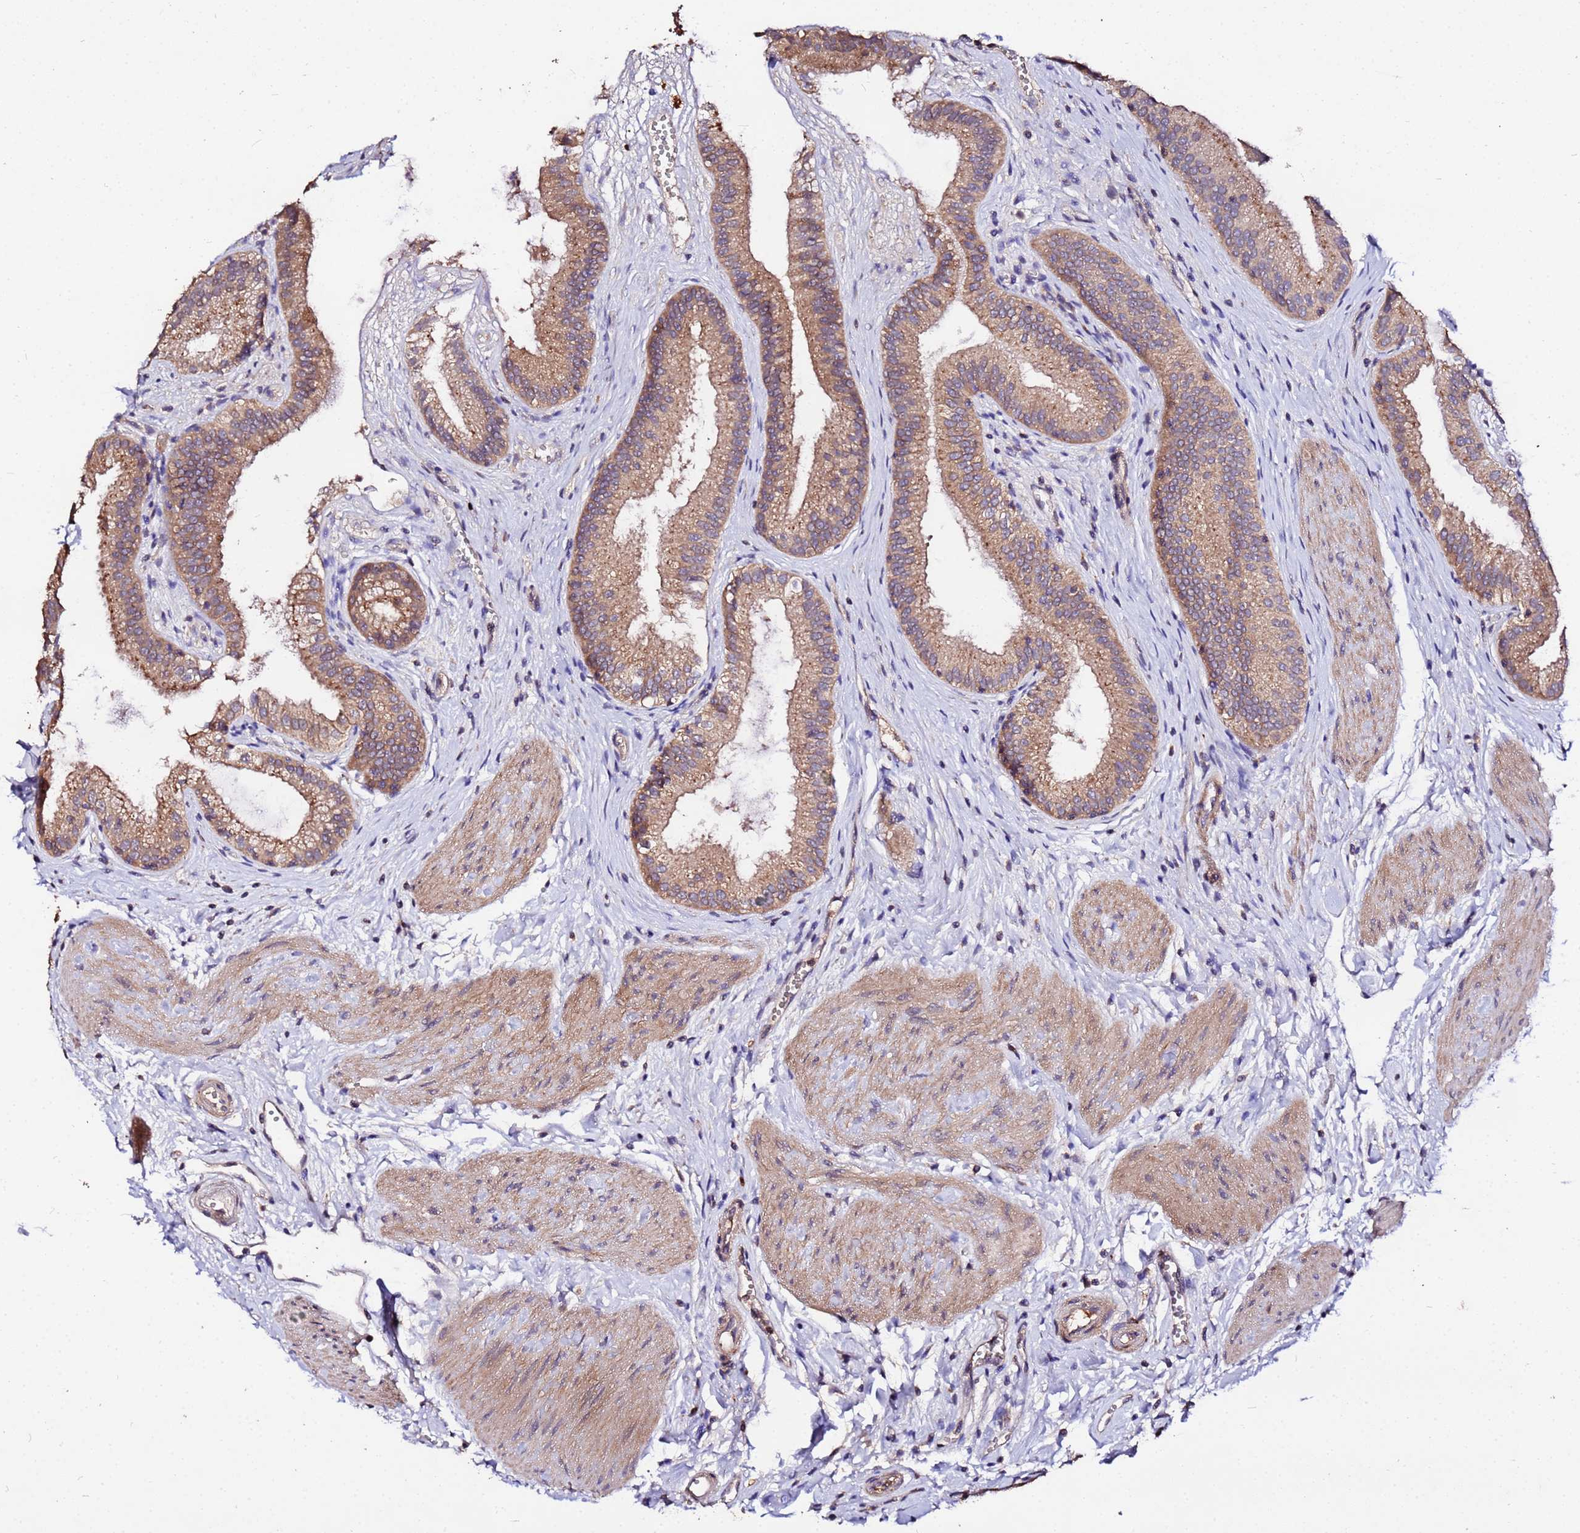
{"staining": {"intensity": "moderate", "quantity": ">75%", "location": "cytoplasmic/membranous"}, "tissue": "gallbladder", "cell_type": "Glandular cells", "image_type": "normal", "snomed": [{"axis": "morphology", "description": "Normal tissue, NOS"}, {"axis": "topography", "description": "Gallbladder"}], "caption": "Brown immunohistochemical staining in normal gallbladder reveals moderate cytoplasmic/membranous expression in approximately >75% of glandular cells.", "gene": "MTERF1", "patient": {"sex": "female", "age": 54}}